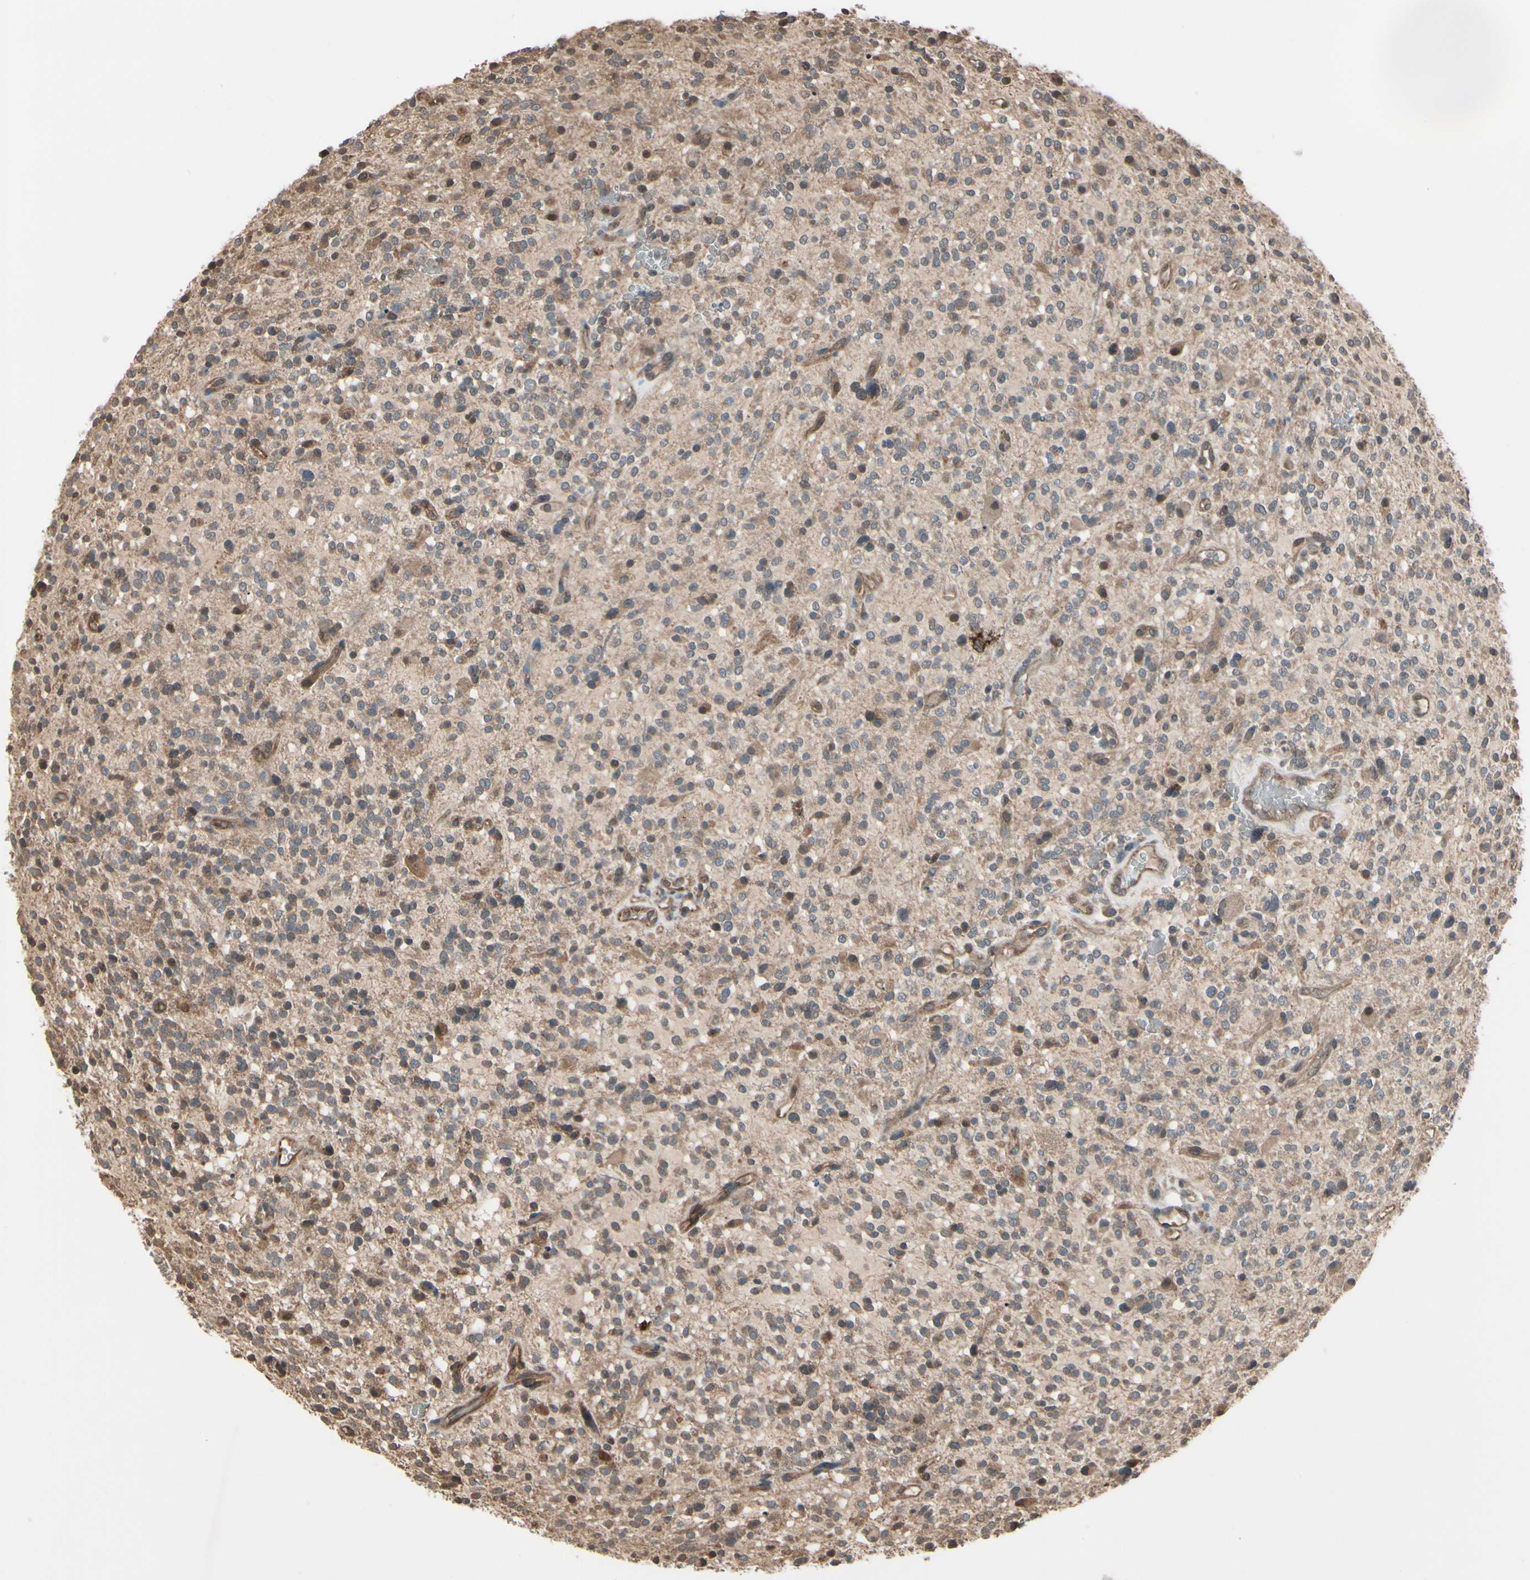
{"staining": {"intensity": "weak", "quantity": ">75%", "location": "cytoplasmic/membranous"}, "tissue": "glioma", "cell_type": "Tumor cells", "image_type": "cancer", "snomed": [{"axis": "morphology", "description": "Glioma, malignant, High grade"}, {"axis": "topography", "description": "Brain"}], "caption": "Glioma tissue reveals weak cytoplasmic/membranous expression in about >75% of tumor cells, visualized by immunohistochemistry.", "gene": "PNPLA7", "patient": {"sex": "male", "age": 48}}